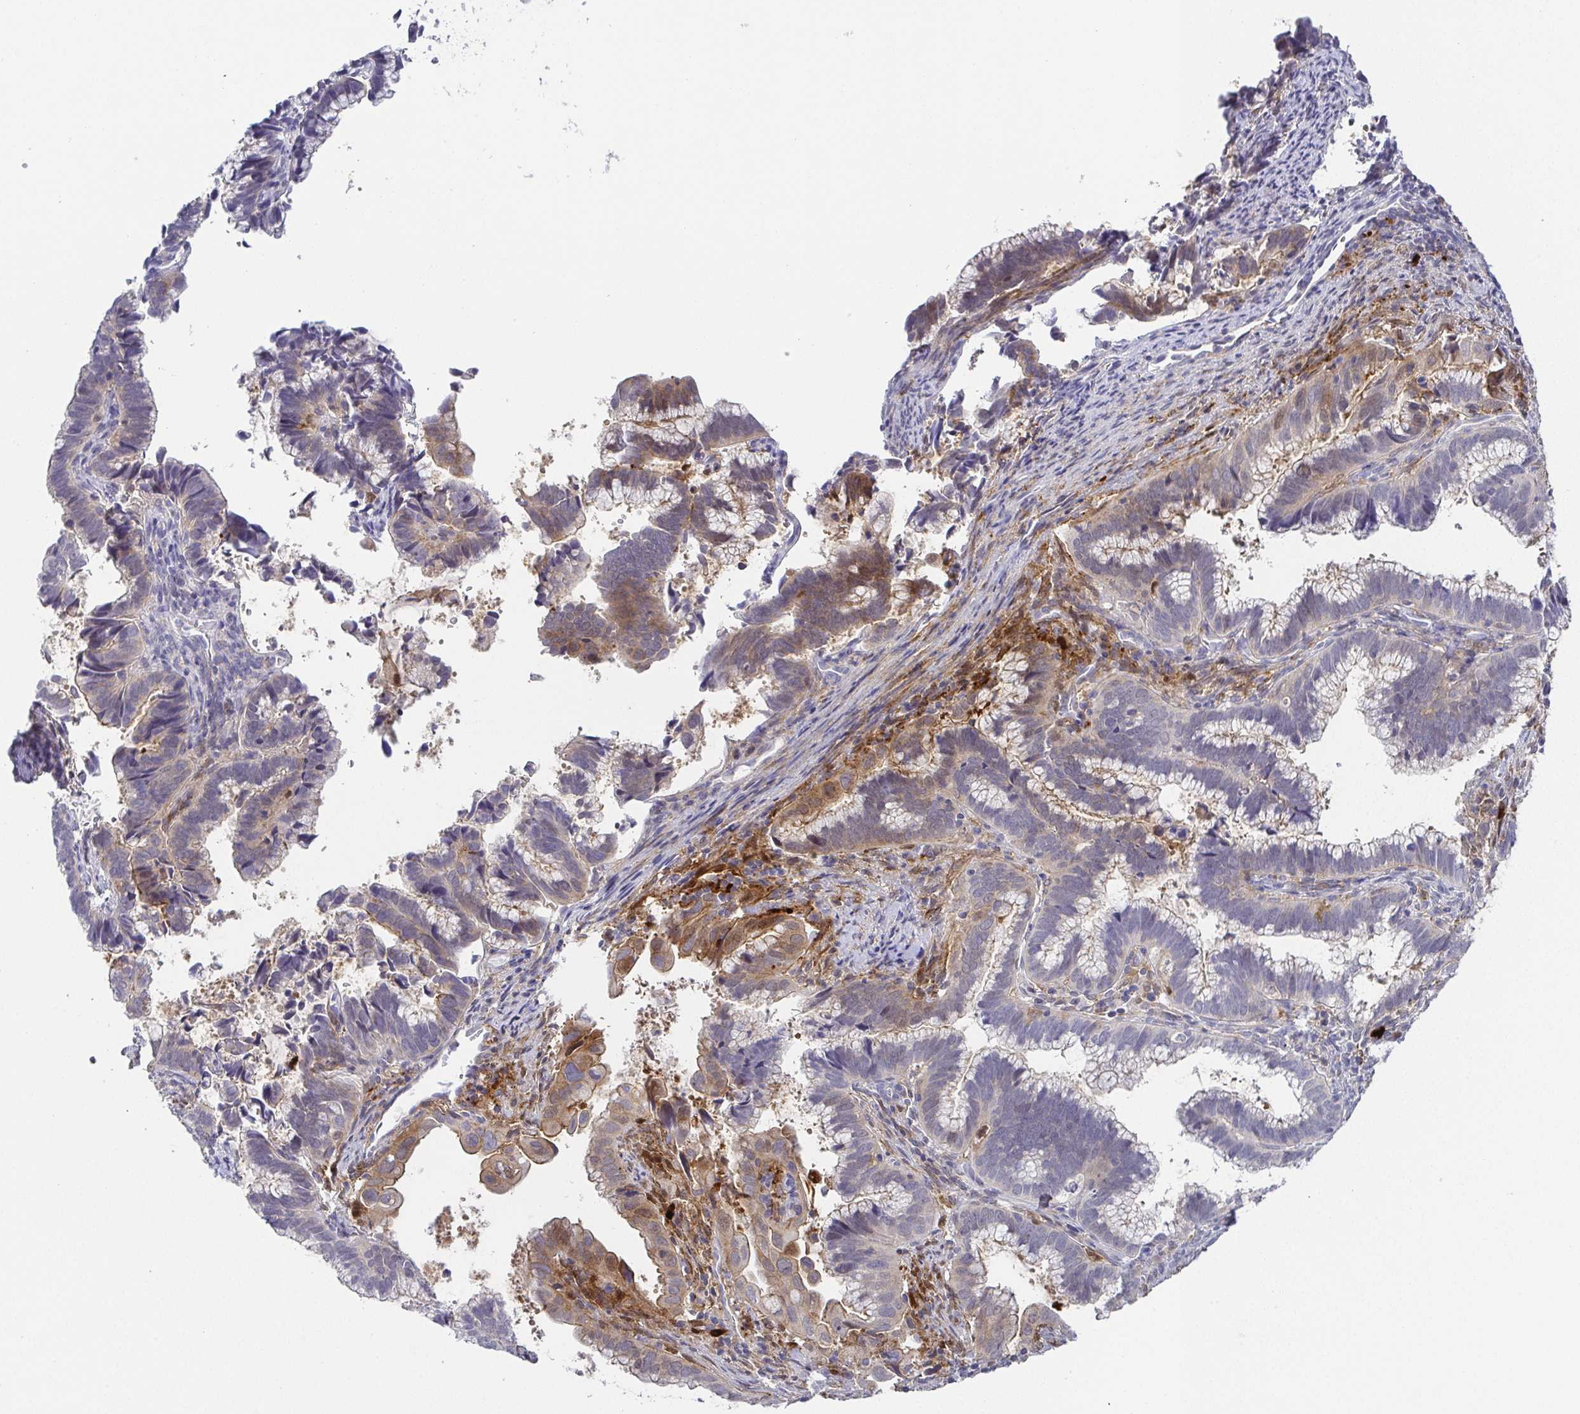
{"staining": {"intensity": "moderate", "quantity": "<25%", "location": "cytoplasmic/membranous"}, "tissue": "cervical cancer", "cell_type": "Tumor cells", "image_type": "cancer", "snomed": [{"axis": "morphology", "description": "Adenocarcinoma, NOS"}, {"axis": "topography", "description": "Cervix"}], "caption": "Cervical cancer was stained to show a protein in brown. There is low levels of moderate cytoplasmic/membranous expression in approximately <25% of tumor cells.", "gene": "RNASE7", "patient": {"sex": "female", "age": 61}}